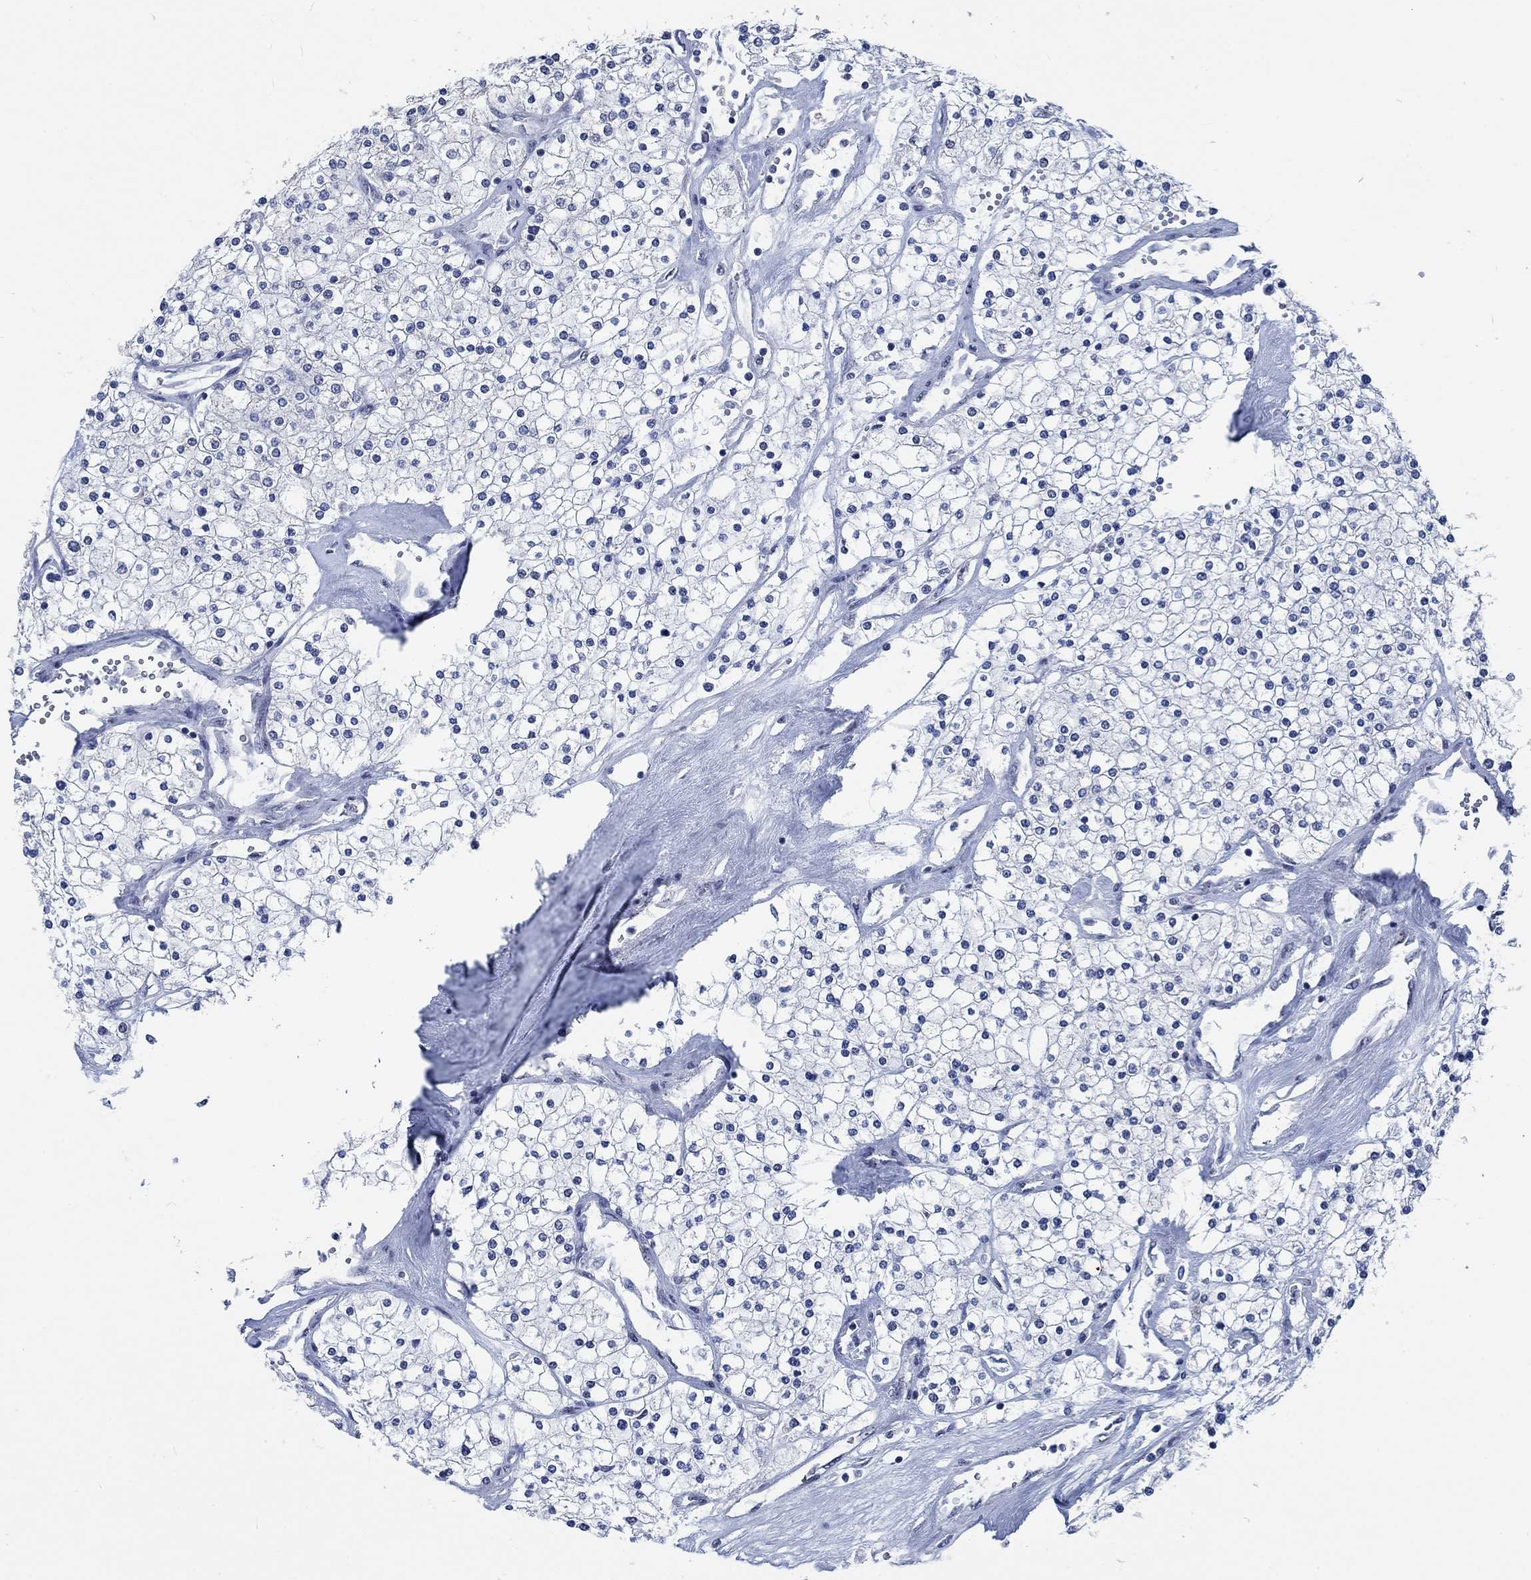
{"staining": {"intensity": "negative", "quantity": "none", "location": "none"}, "tissue": "renal cancer", "cell_type": "Tumor cells", "image_type": "cancer", "snomed": [{"axis": "morphology", "description": "Adenocarcinoma, NOS"}, {"axis": "topography", "description": "Kidney"}], "caption": "High magnification brightfield microscopy of renal cancer (adenocarcinoma) stained with DAB (brown) and counterstained with hematoxylin (blue): tumor cells show no significant expression.", "gene": "OBSCN", "patient": {"sex": "male", "age": 80}}